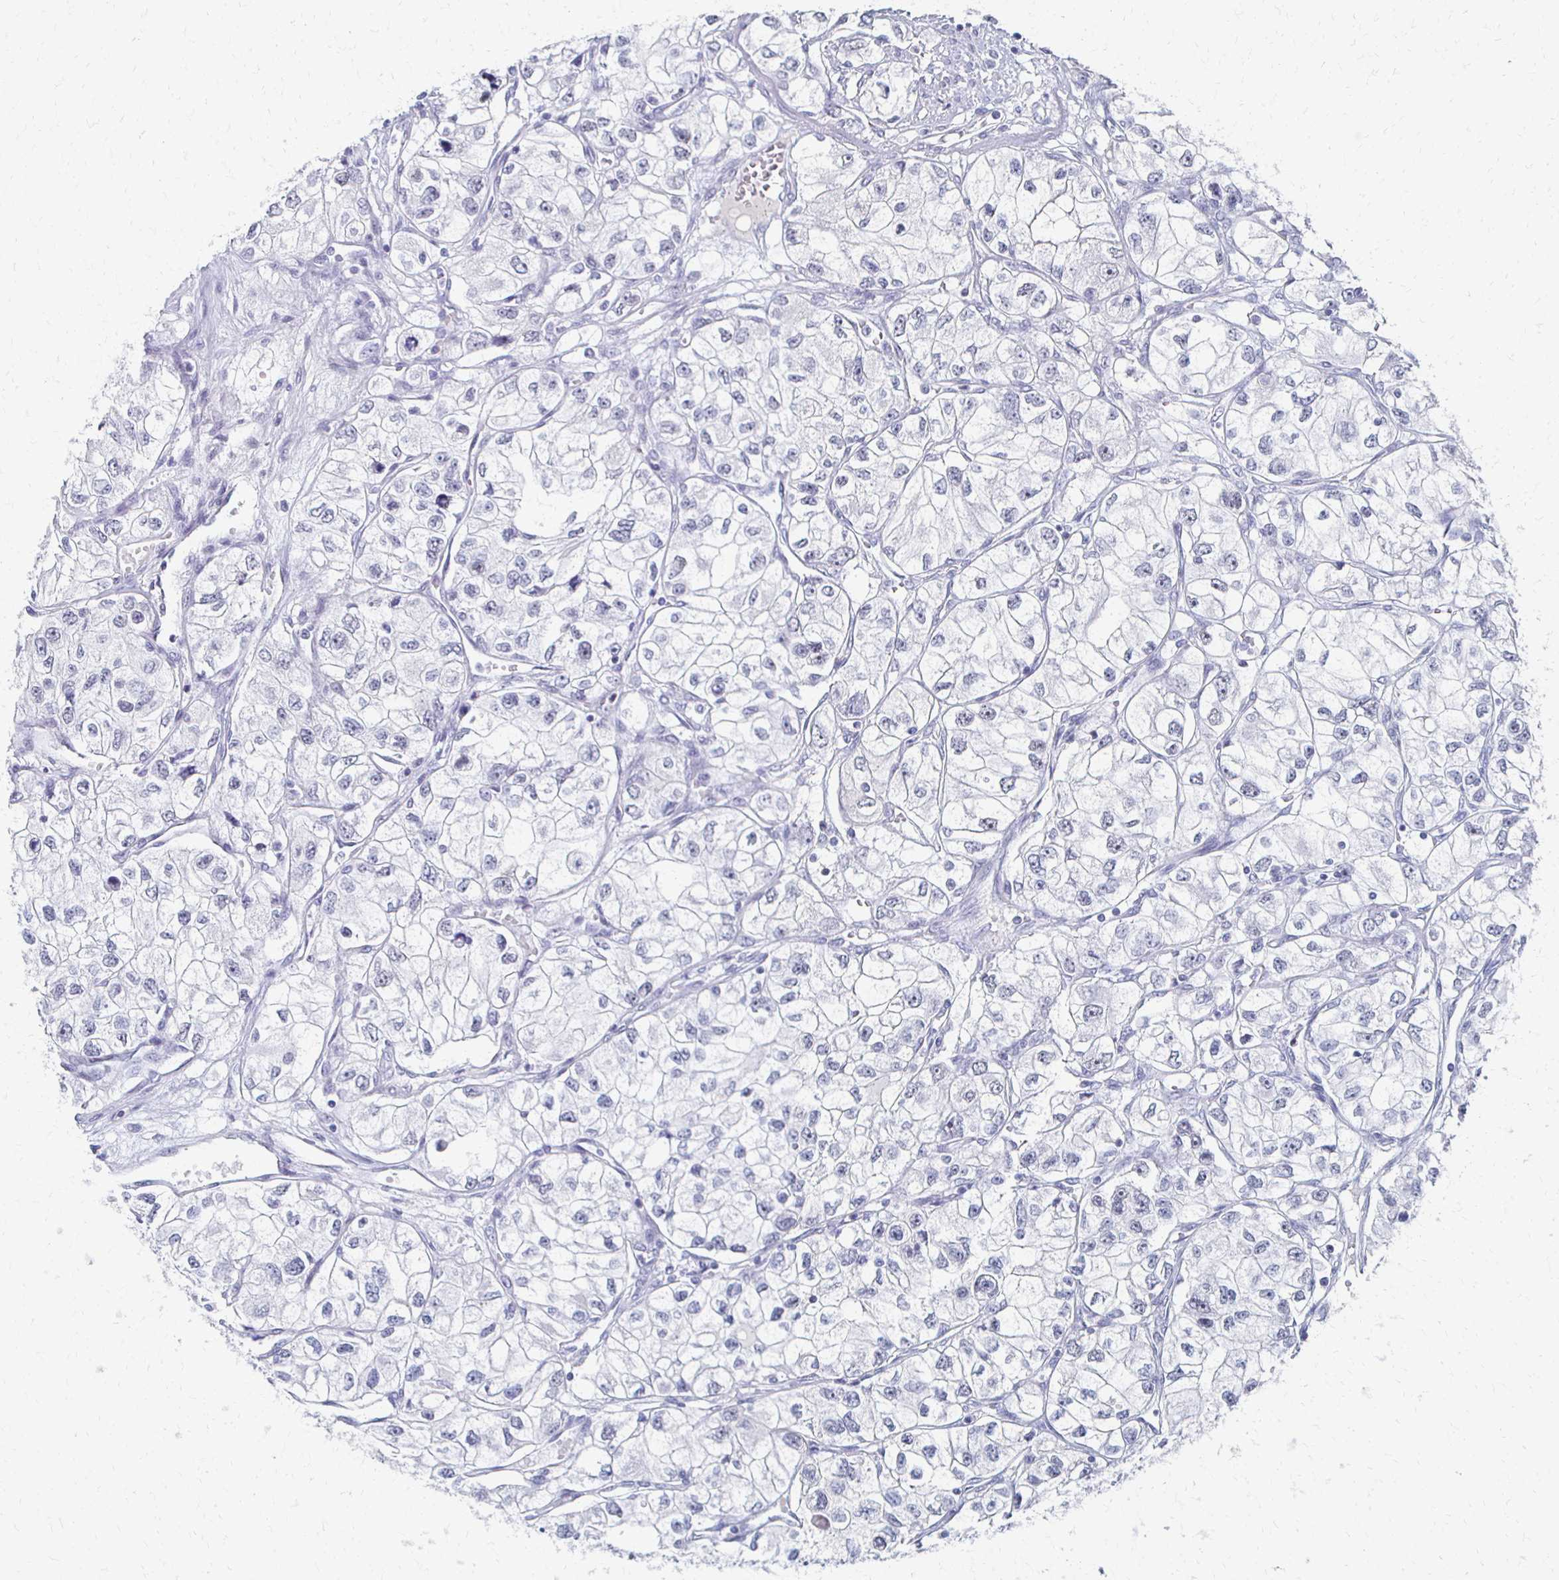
{"staining": {"intensity": "negative", "quantity": "none", "location": "none"}, "tissue": "renal cancer", "cell_type": "Tumor cells", "image_type": "cancer", "snomed": [{"axis": "morphology", "description": "Adenocarcinoma, NOS"}, {"axis": "topography", "description": "Kidney"}], "caption": "Image shows no significant protein positivity in tumor cells of renal adenocarcinoma.", "gene": "CXCR2", "patient": {"sex": "female", "age": 59}}